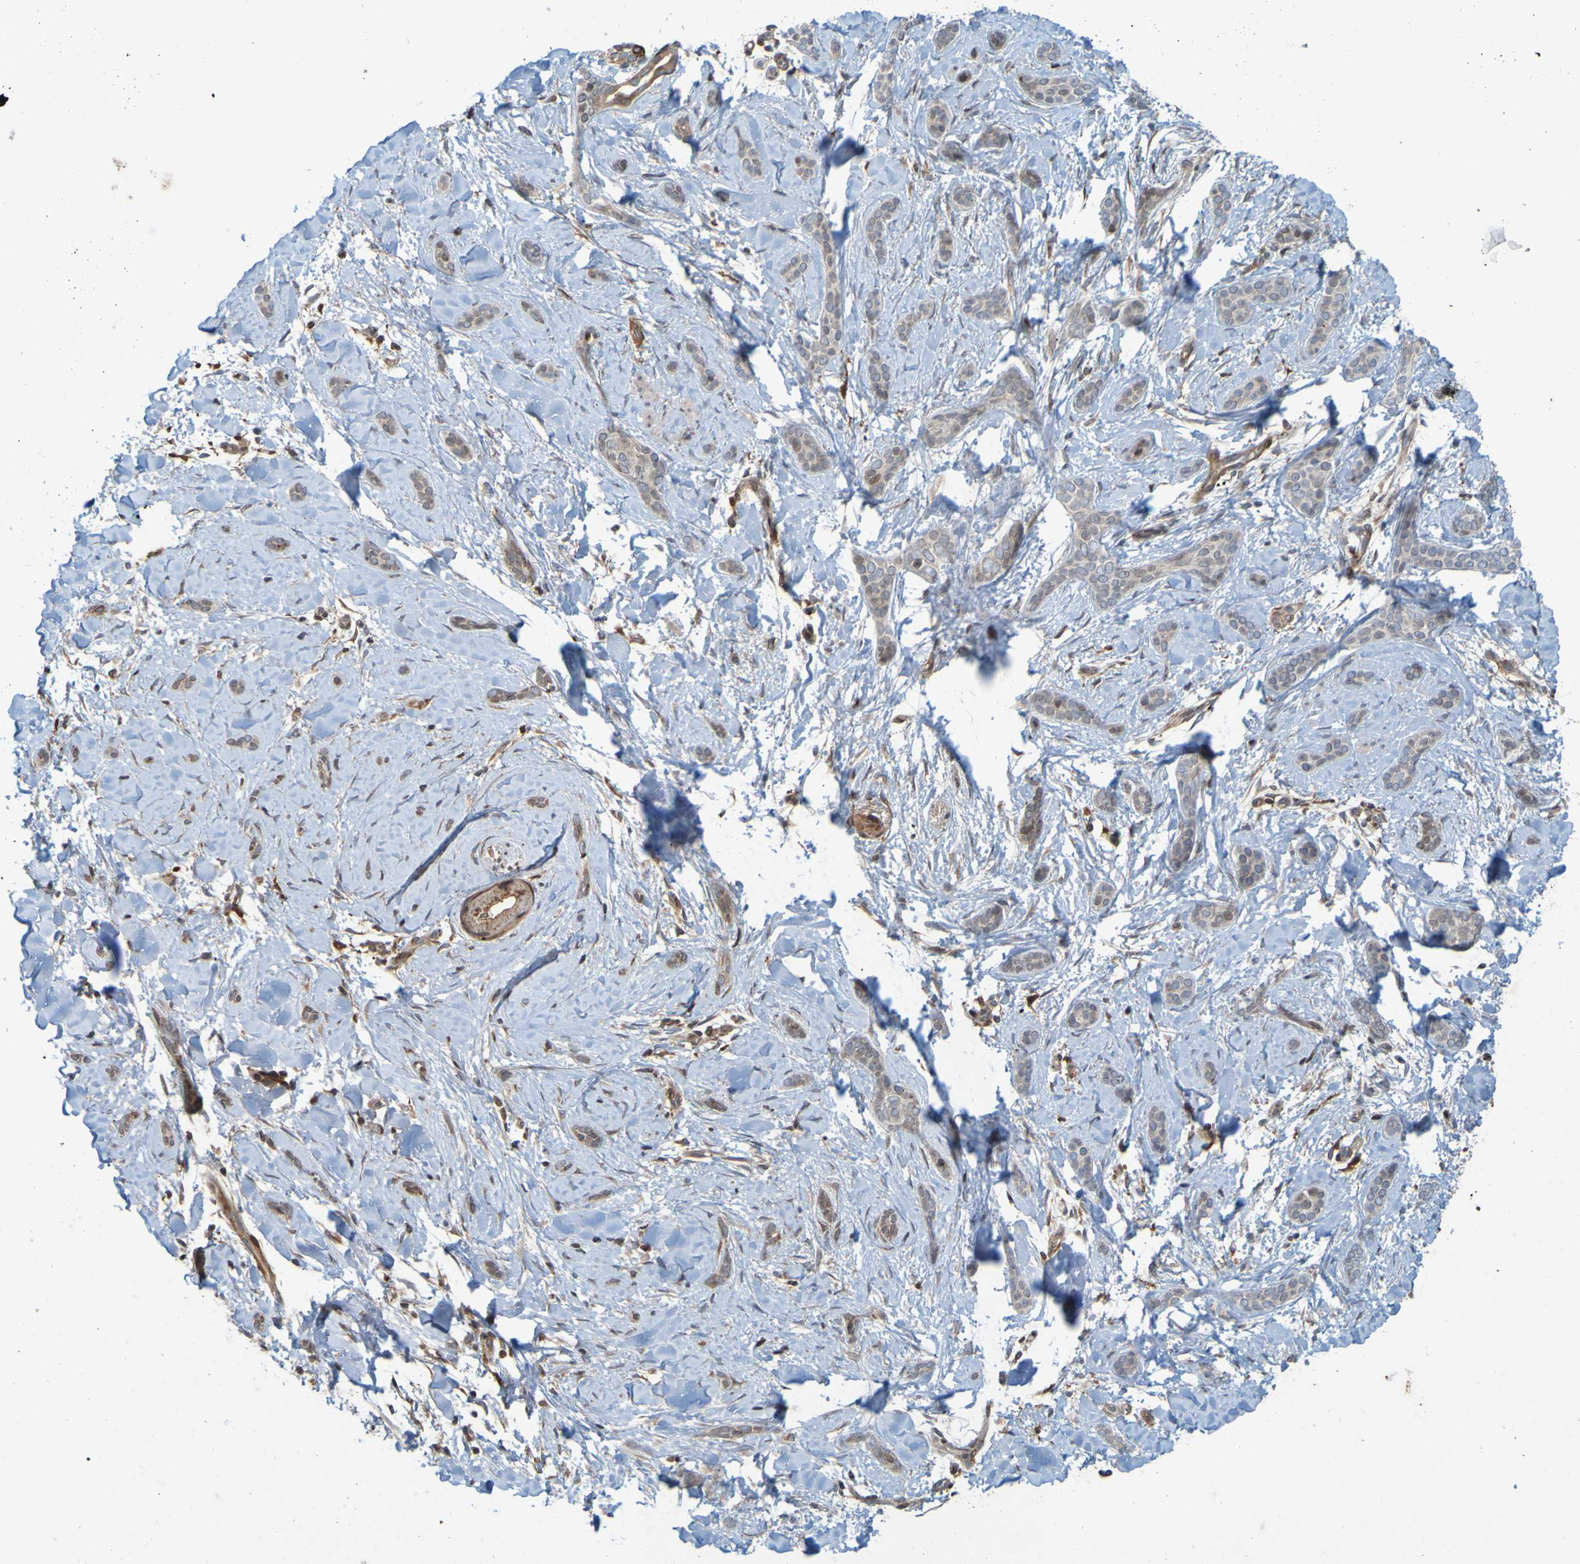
{"staining": {"intensity": "weak", "quantity": ">75%", "location": "cytoplasmic/membranous"}, "tissue": "skin cancer", "cell_type": "Tumor cells", "image_type": "cancer", "snomed": [{"axis": "morphology", "description": "Basal cell carcinoma"}, {"axis": "morphology", "description": "Adnexal tumor, benign"}, {"axis": "topography", "description": "Skin"}], "caption": "Weak cytoplasmic/membranous protein staining is present in about >75% of tumor cells in skin benign adnexal tumor.", "gene": "GUCY1A1", "patient": {"sex": "female", "age": 42}}